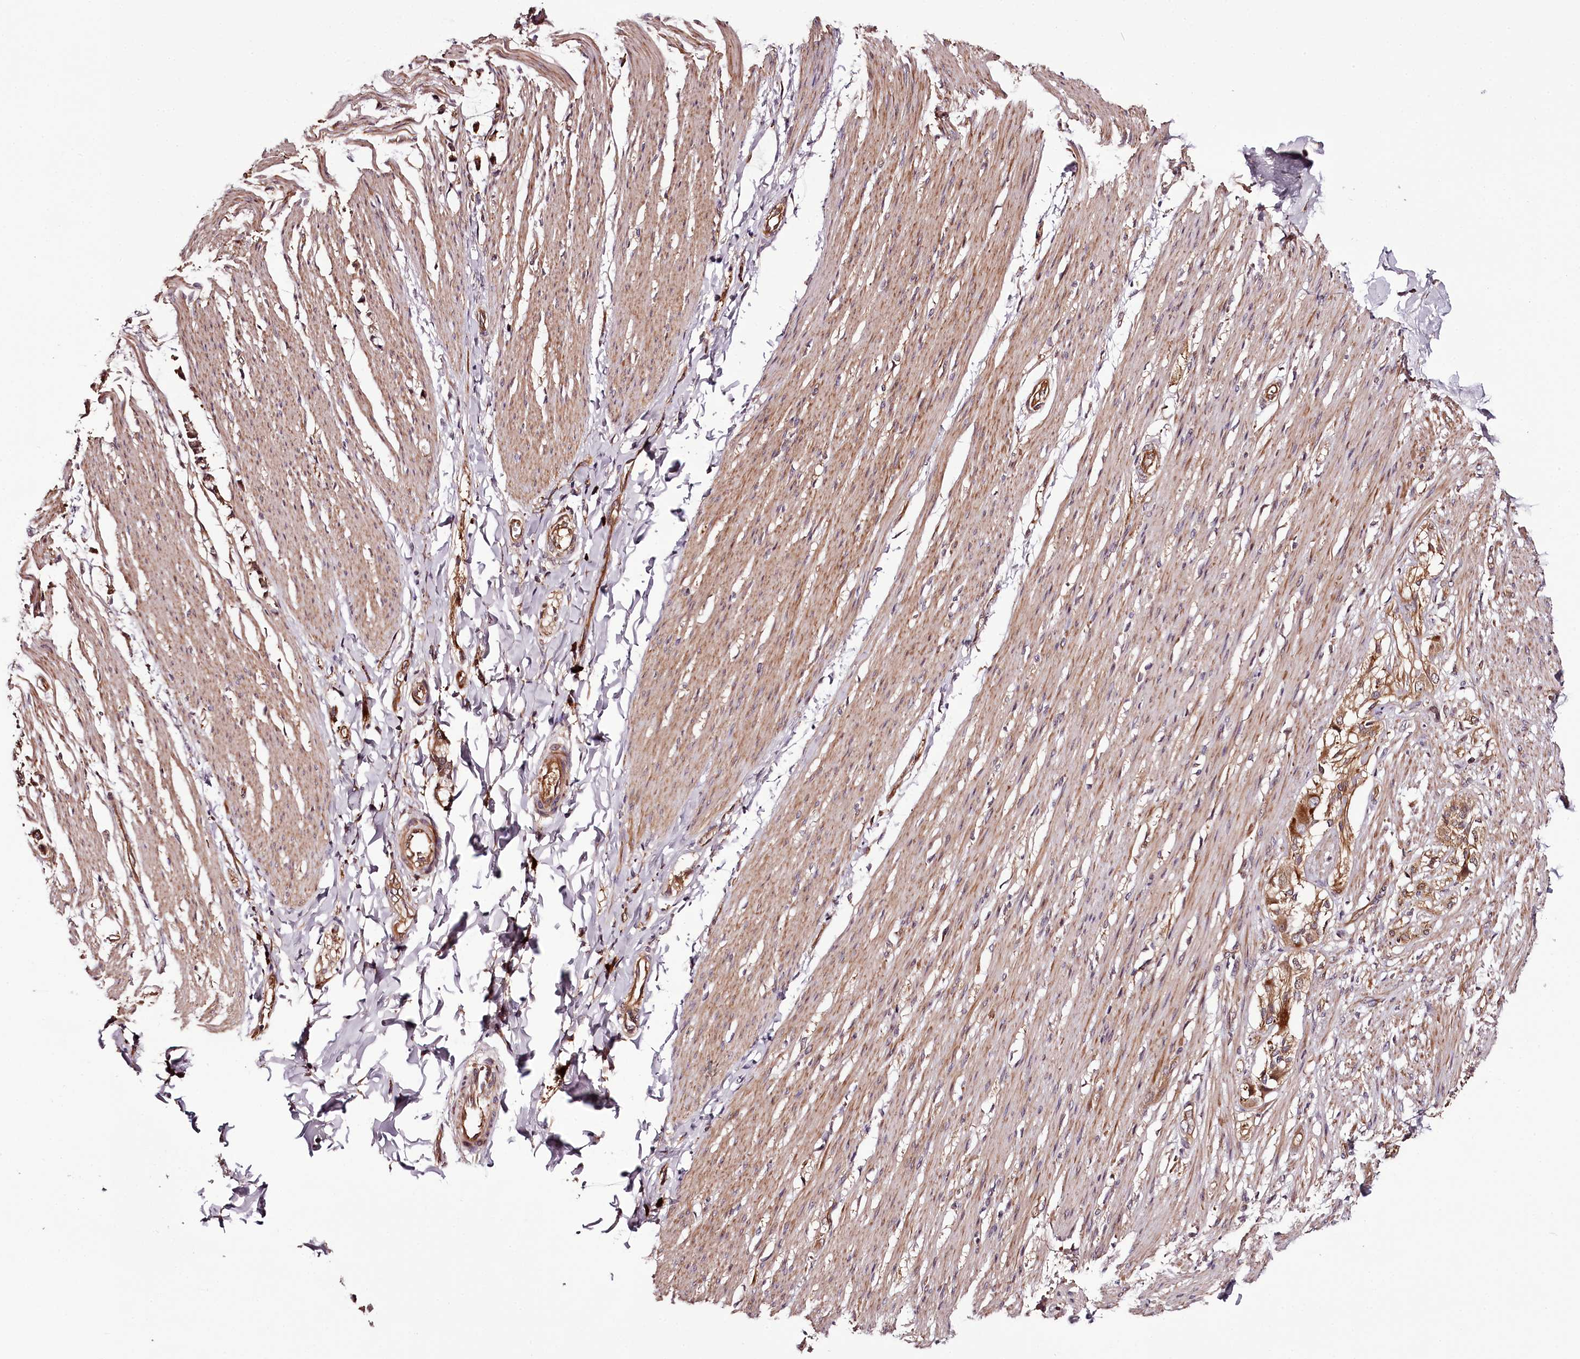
{"staining": {"intensity": "moderate", "quantity": ">75%", "location": "cytoplasmic/membranous"}, "tissue": "smooth muscle", "cell_type": "Smooth muscle cells", "image_type": "normal", "snomed": [{"axis": "morphology", "description": "Normal tissue, NOS"}, {"axis": "morphology", "description": "Adenocarcinoma, NOS"}, {"axis": "topography", "description": "Colon"}, {"axis": "topography", "description": "Peripheral nerve tissue"}], "caption": "Immunohistochemistry (IHC) (DAB (3,3'-diaminobenzidine)) staining of unremarkable smooth muscle demonstrates moderate cytoplasmic/membranous protein expression in approximately >75% of smooth muscle cells. Immunohistochemistry stains the protein of interest in brown and the nuclei are stained blue.", "gene": "TARS1", "patient": {"sex": "male", "age": 14}}